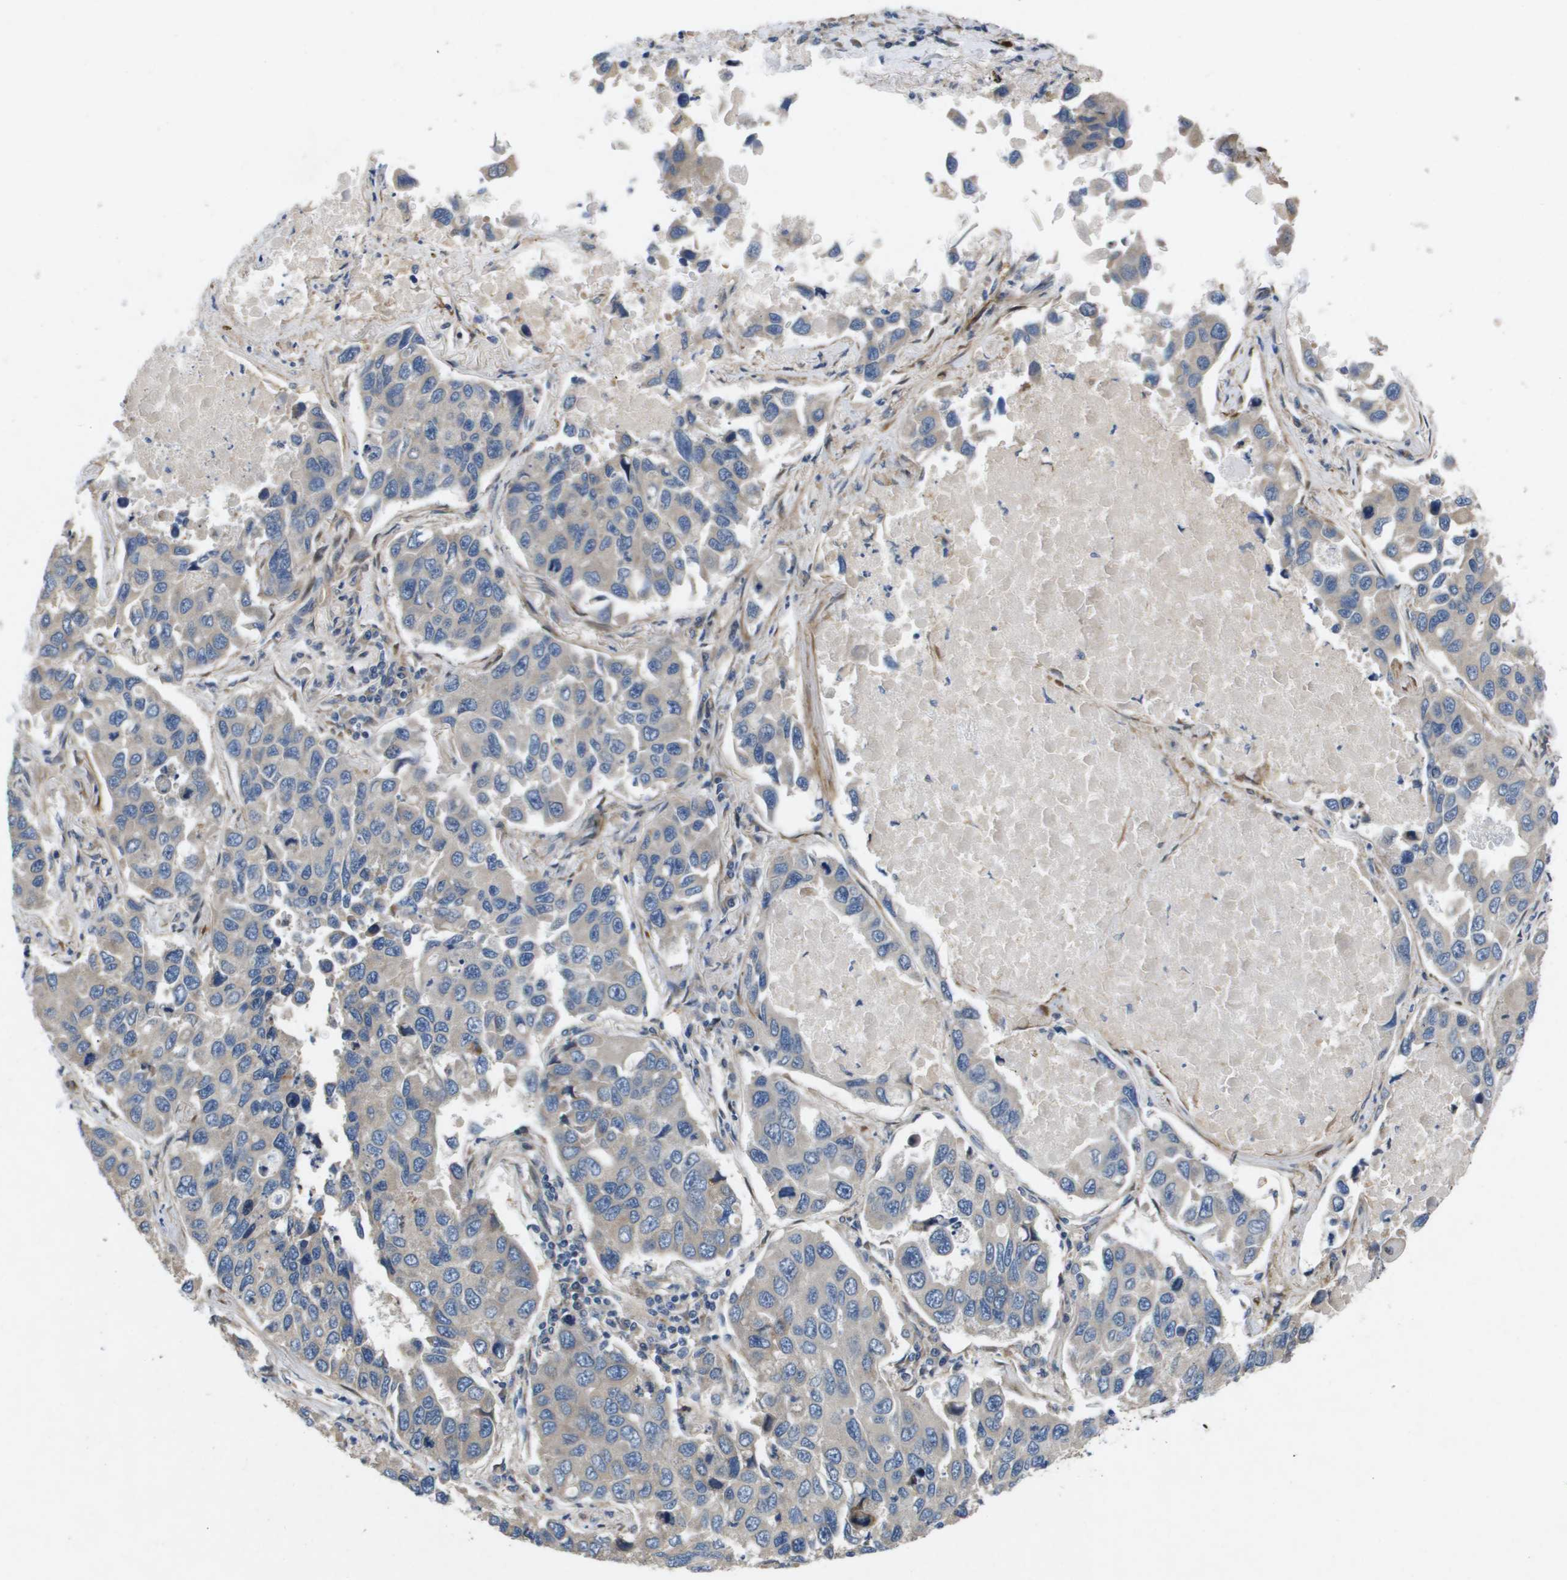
{"staining": {"intensity": "negative", "quantity": "none", "location": "none"}, "tissue": "lung cancer", "cell_type": "Tumor cells", "image_type": "cancer", "snomed": [{"axis": "morphology", "description": "Adenocarcinoma, NOS"}, {"axis": "topography", "description": "Lung"}], "caption": "Histopathology image shows no significant protein staining in tumor cells of lung cancer. Nuclei are stained in blue.", "gene": "ENTPD2", "patient": {"sex": "male", "age": 64}}